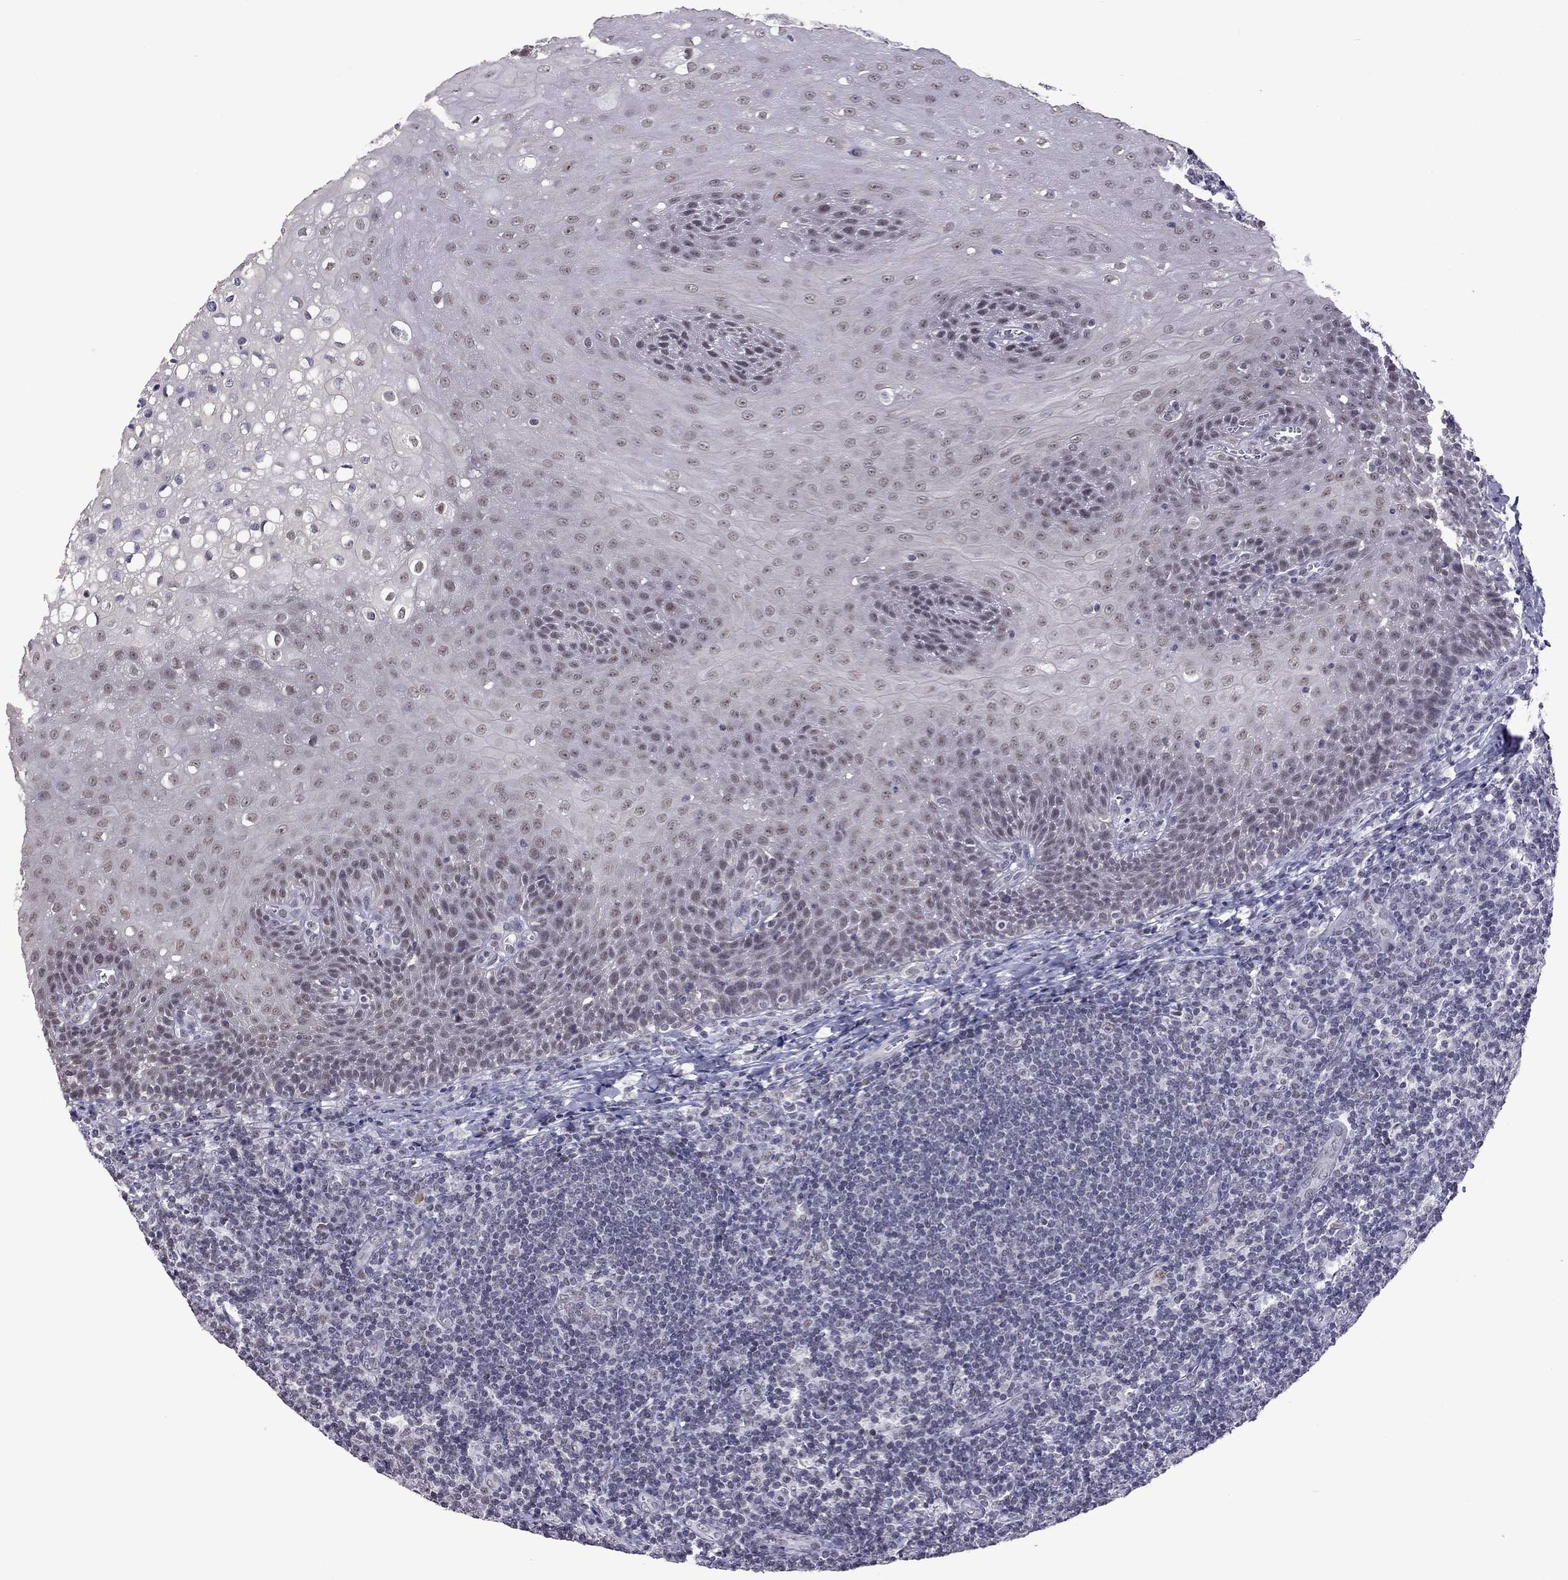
{"staining": {"intensity": "negative", "quantity": "none", "location": "none"}, "tissue": "tonsil", "cell_type": "Germinal center cells", "image_type": "normal", "snomed": [{"axis": "morphology", "description": "Normal tissue, NOS"}, {"axis": "topography", "description": "Tonsil"}], "caption": "Germinal center cells show no significant staining in normal tonsil. (DAB (3,3'-diaminobenzidine) immunohistochemistry (IHC) visualized using brightfield microscopy, high magnification).", "gene": "PPP1R3A", "patient": {"sex": "male", "age": 33}}